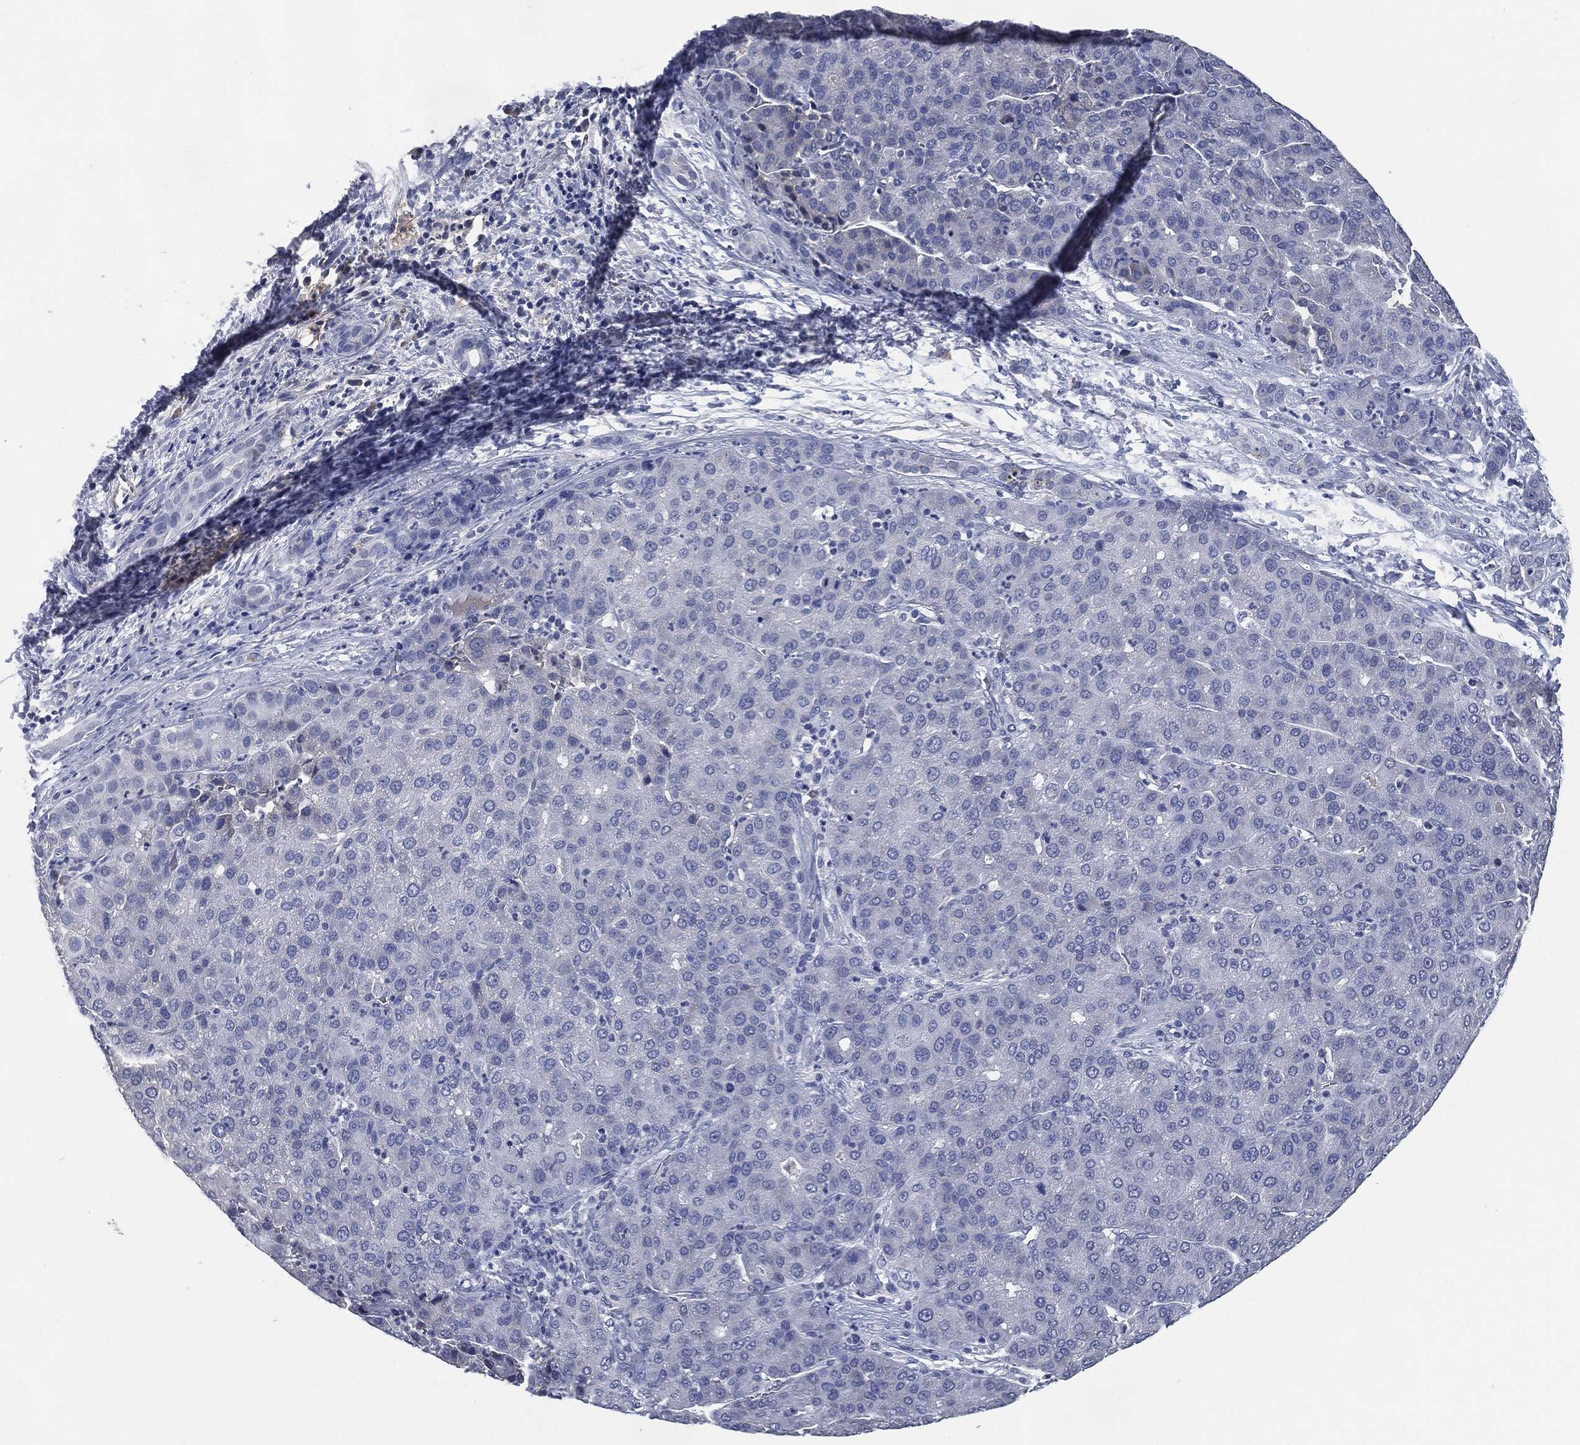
{"staining": {"intensity": "negative", "quantity": "none", "location": "none"}, "tissue": "liver cancer", "cell_type": "Tumor cells", "image_type": "cancer", "snomed": [{"axis": "morphology", "description": "Carcinoma, Hepatocellular, NOS"}, {"axis": "topography", "description": "Liver"}], "caption": "DAB (3,3'-diaminobenzidine) immunohistochemical staining of human liver cancer displays no significant staining in tumor cells.", "gene": "IL2RG", "patient": {"sex": "male", "age": 65}}